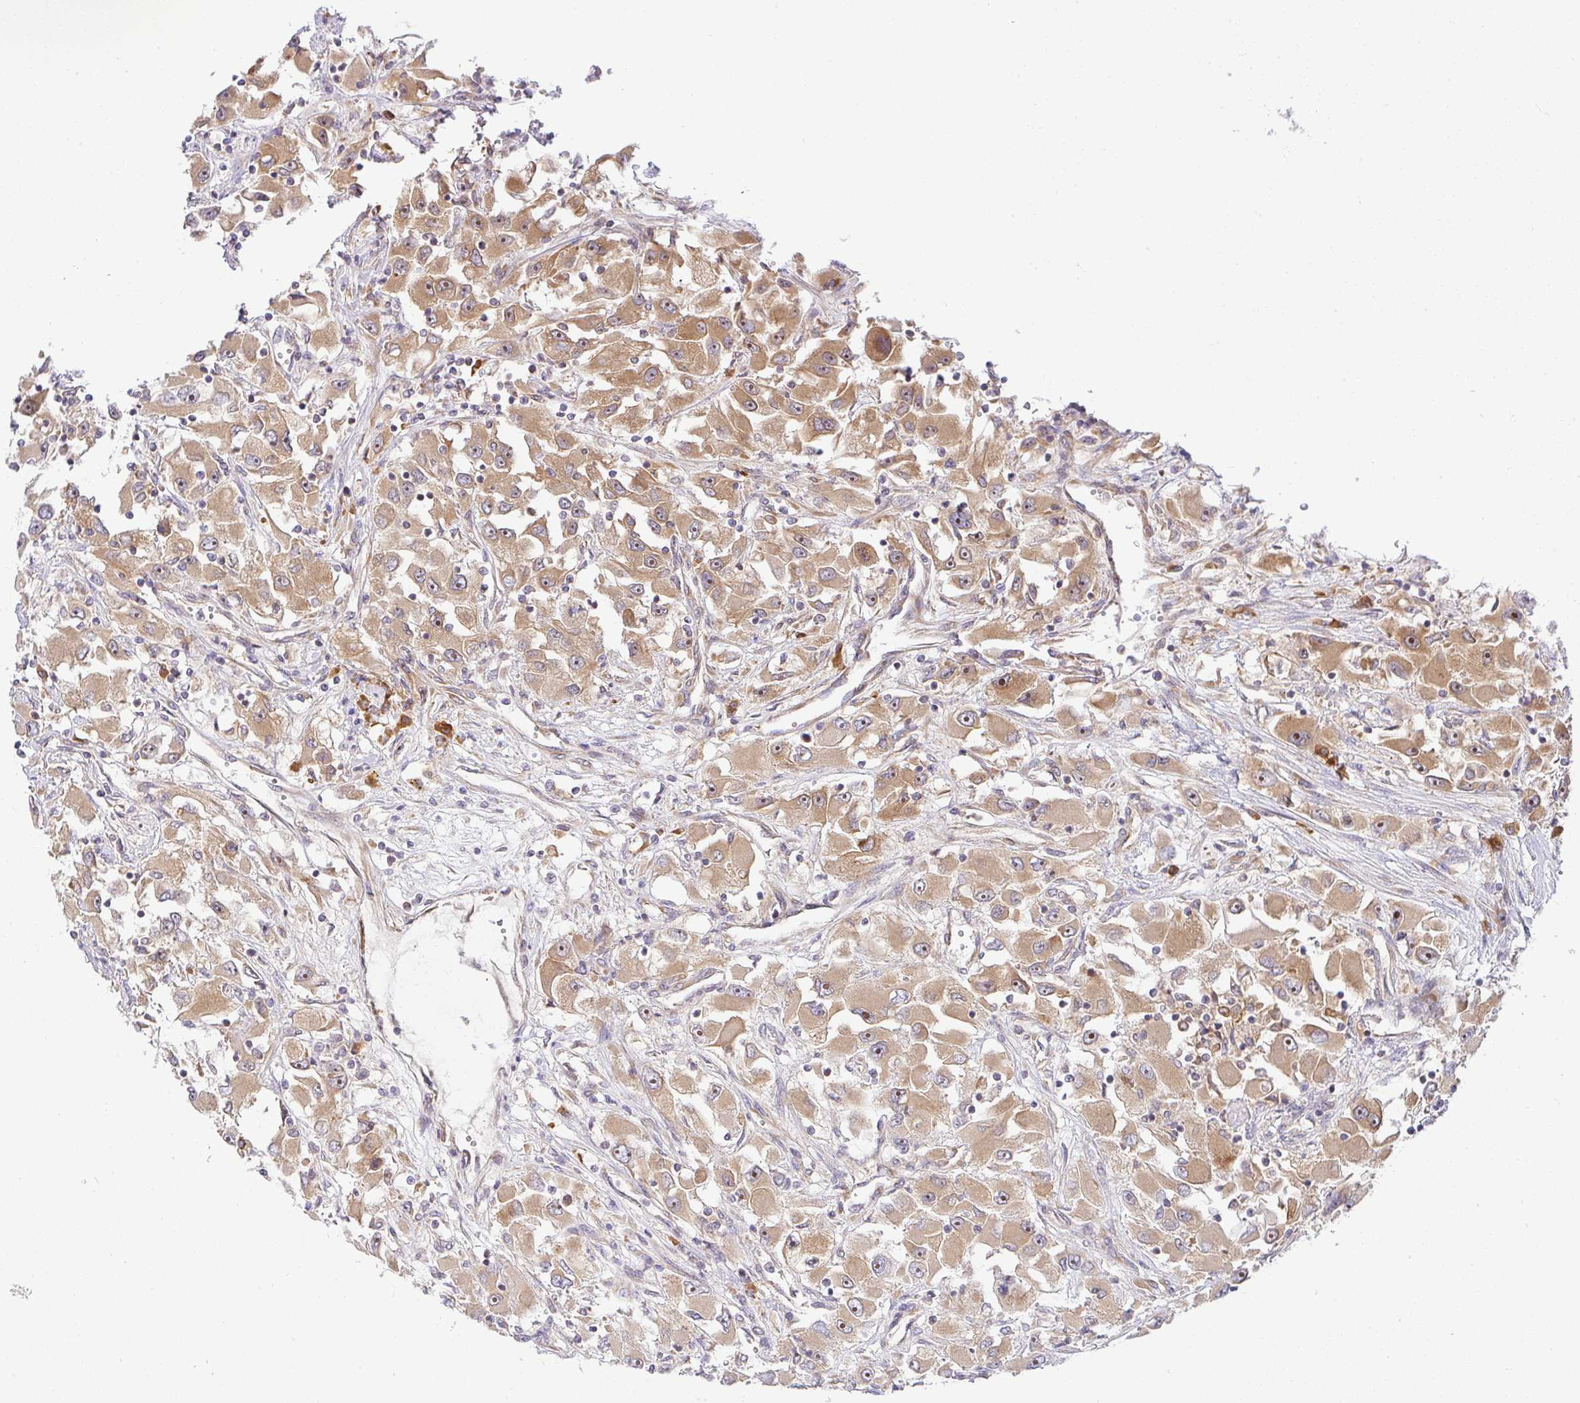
{"staining": {"intensity": "moderate", "quantity": ">75%", "location": "cytoplasmic/membranous"}, "tissue": "renal cancer", "cell_type": "Tumor cells", "image_type": "cancer", "snomed": [{"axis": "morphology", "description": "Adenocarcinoma, NOS"}, {"axis": "topography", "description": "Kidney"}], "caption": "Renal cancer stained with a protein marker displays moderate staining in tumor cells.", "gene": "DERL2", "patient": {"sex": "female", "age": 52}}